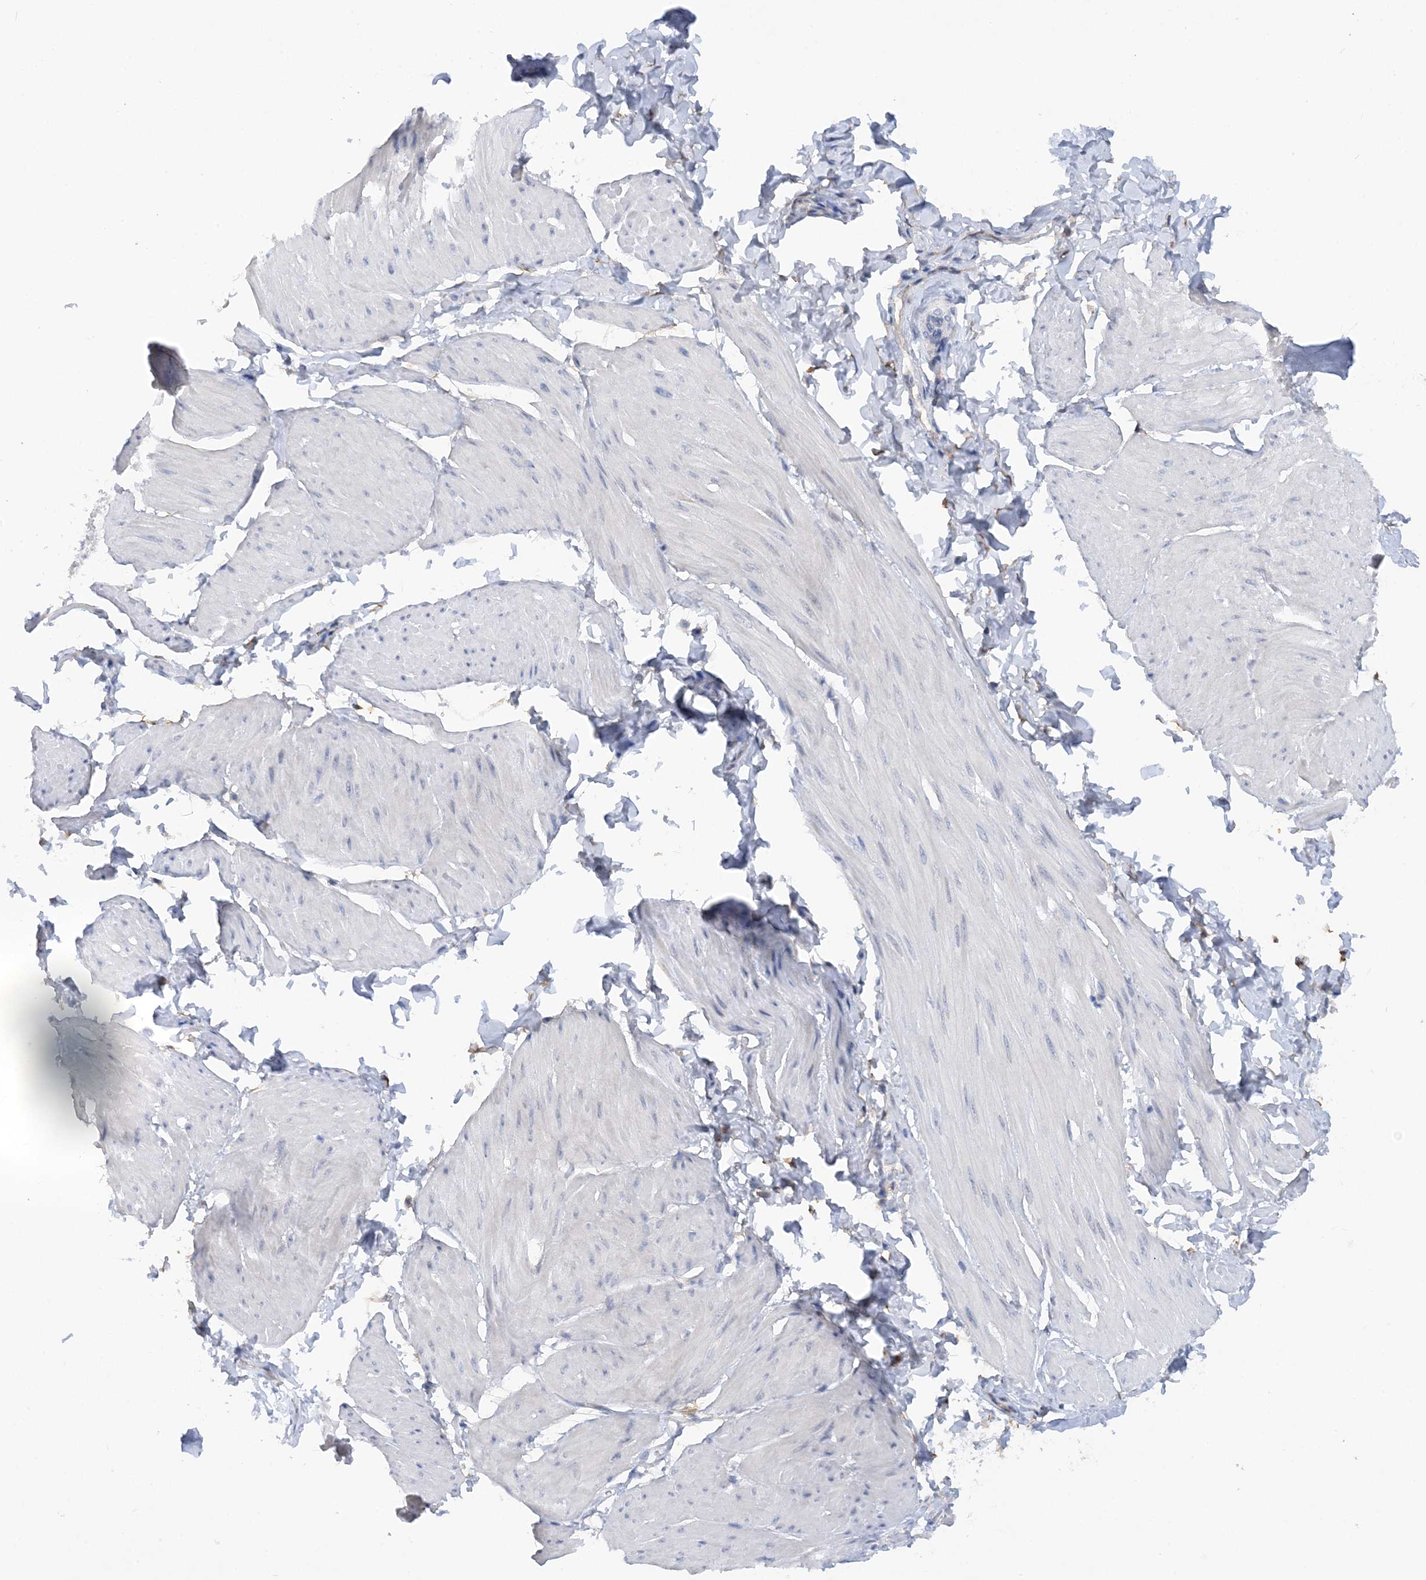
{"staining": {"intensity": "negative", "quantity": "none", "location": "none"}, "tissue": "smooth muscle", "cell_type": "Smooth muscle cells", "image_type": "normal", "snomed": [{"axis": "morphology", "description": "Urothelial carcinoma, High grade"}, {"axis": "topography", "description": "Urinary bladder"}], "caption": "Immunohistochemical staining of unremarkable smooth muscle exhibits no significant staining in smooth muscle cells.", "gene": "RPEL1", "patient": {"sex": "male", "age": 46}}